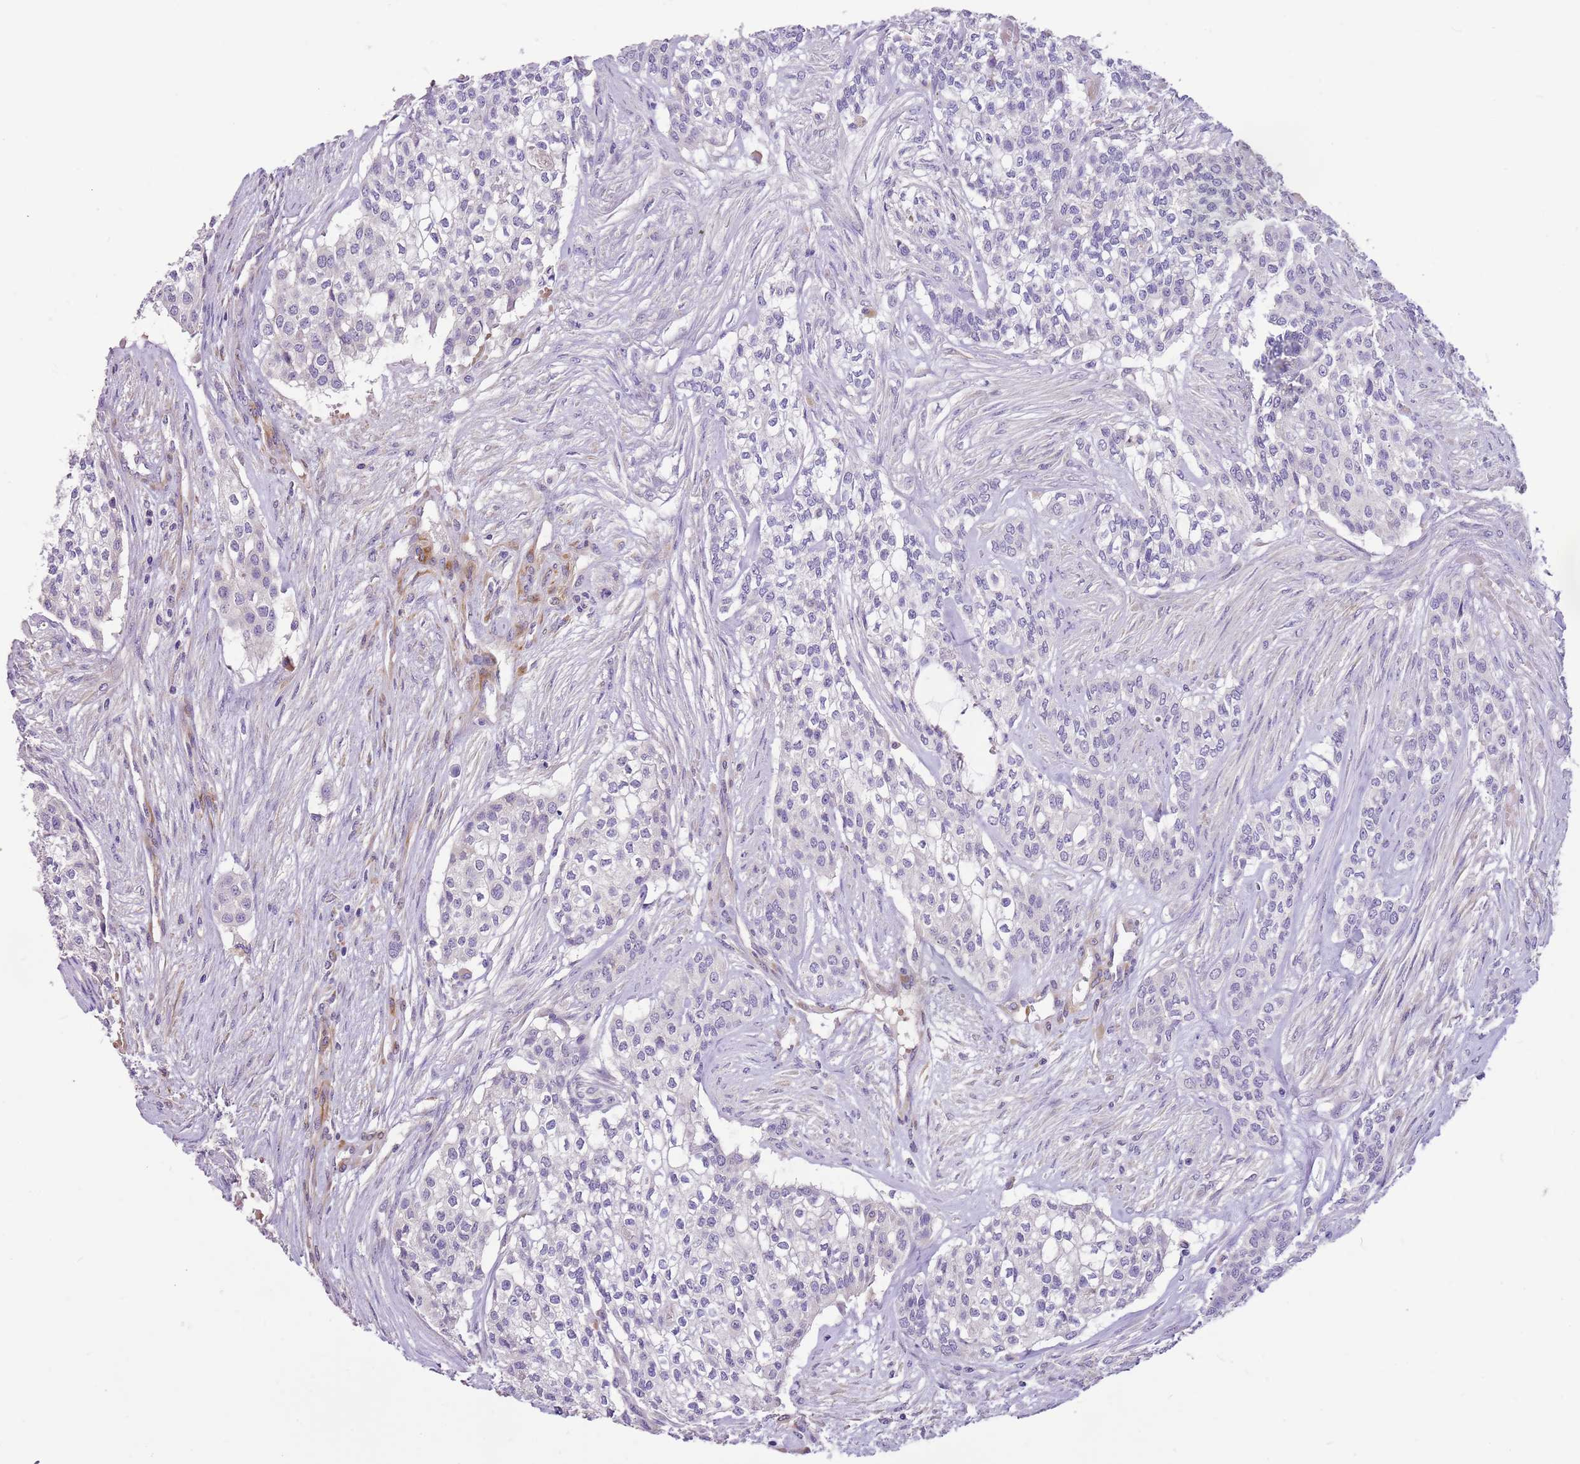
{"staining": {"intensity": "negative", "quantity": "none", "location": "none"}, "tissue": "head and neck cancer", "cell_type": "Tumor cells", "image_type": "cancer", "snomed": [{"axis": "morphology", "description": "Adenocarcinoma, NOS"}, {"axis": "topography", "description": "Head-Neck"}], "caption": "Head and neck cancer (adenocarcinoma) stained for a protein using immunohistochemistry (IHC) exhibits no staining tumor cells.", "gene": "RFK", "patient": {"sex": "male", "age": 81}}